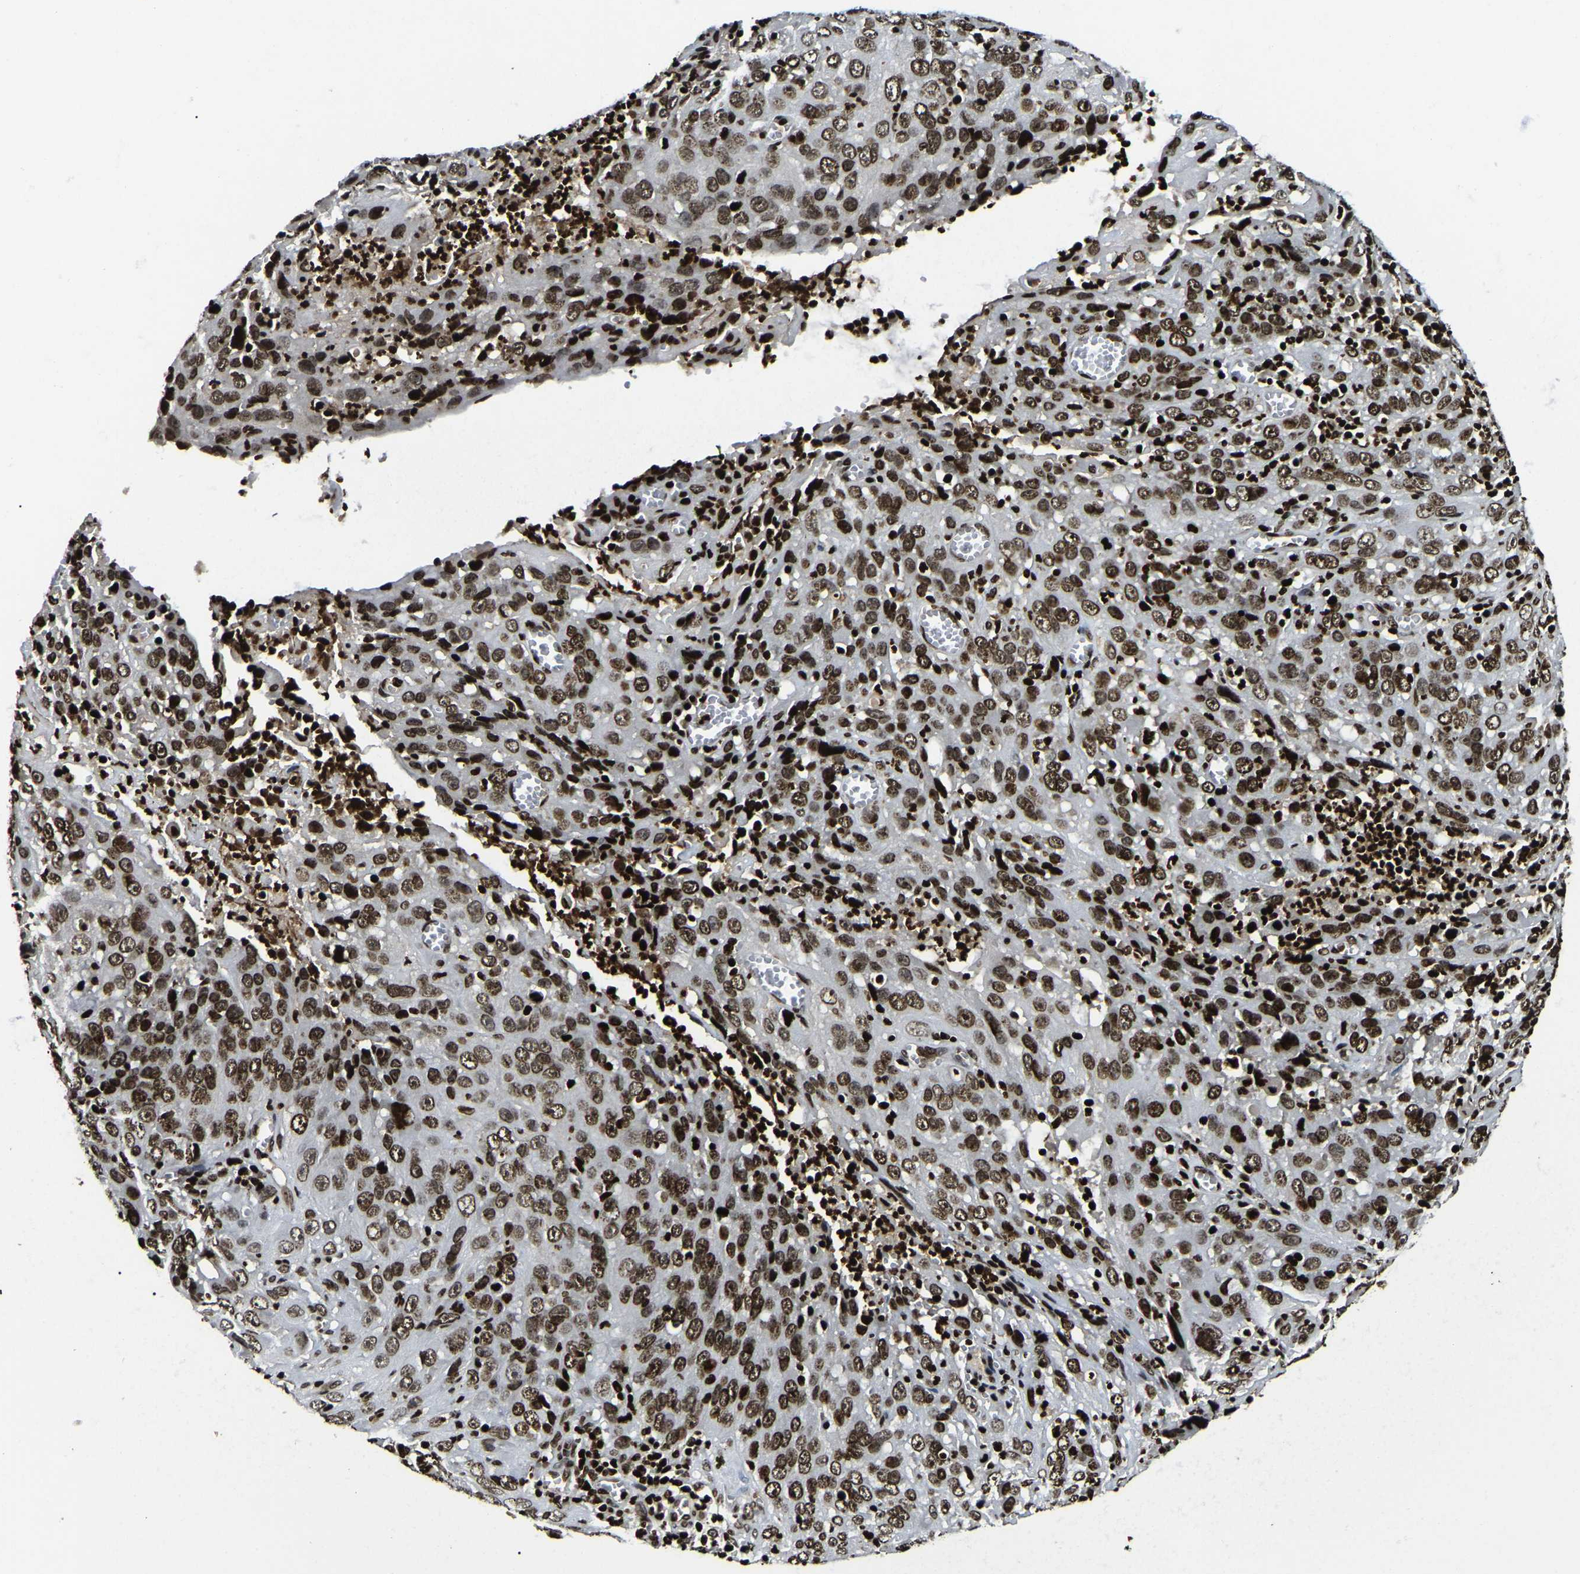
{"staining": {"intensity": "strong", "quantity": ">75%", "location": "nuclear"}, "tissue": "cervical cancer", "cell_type": "Tumor cells", "image_type": "cancer", "snomed": [{"axis": "morphology", "description": "Squamous cell carcinoma, NOS"}, {"axis": "topography", "description": "Cervix"}], "caption": "Cervical cancer stained with a protein marker displays strong staining in tumor cells.", "gene": "LRRC61", "patient": {"sex": "female", "age": 32}}